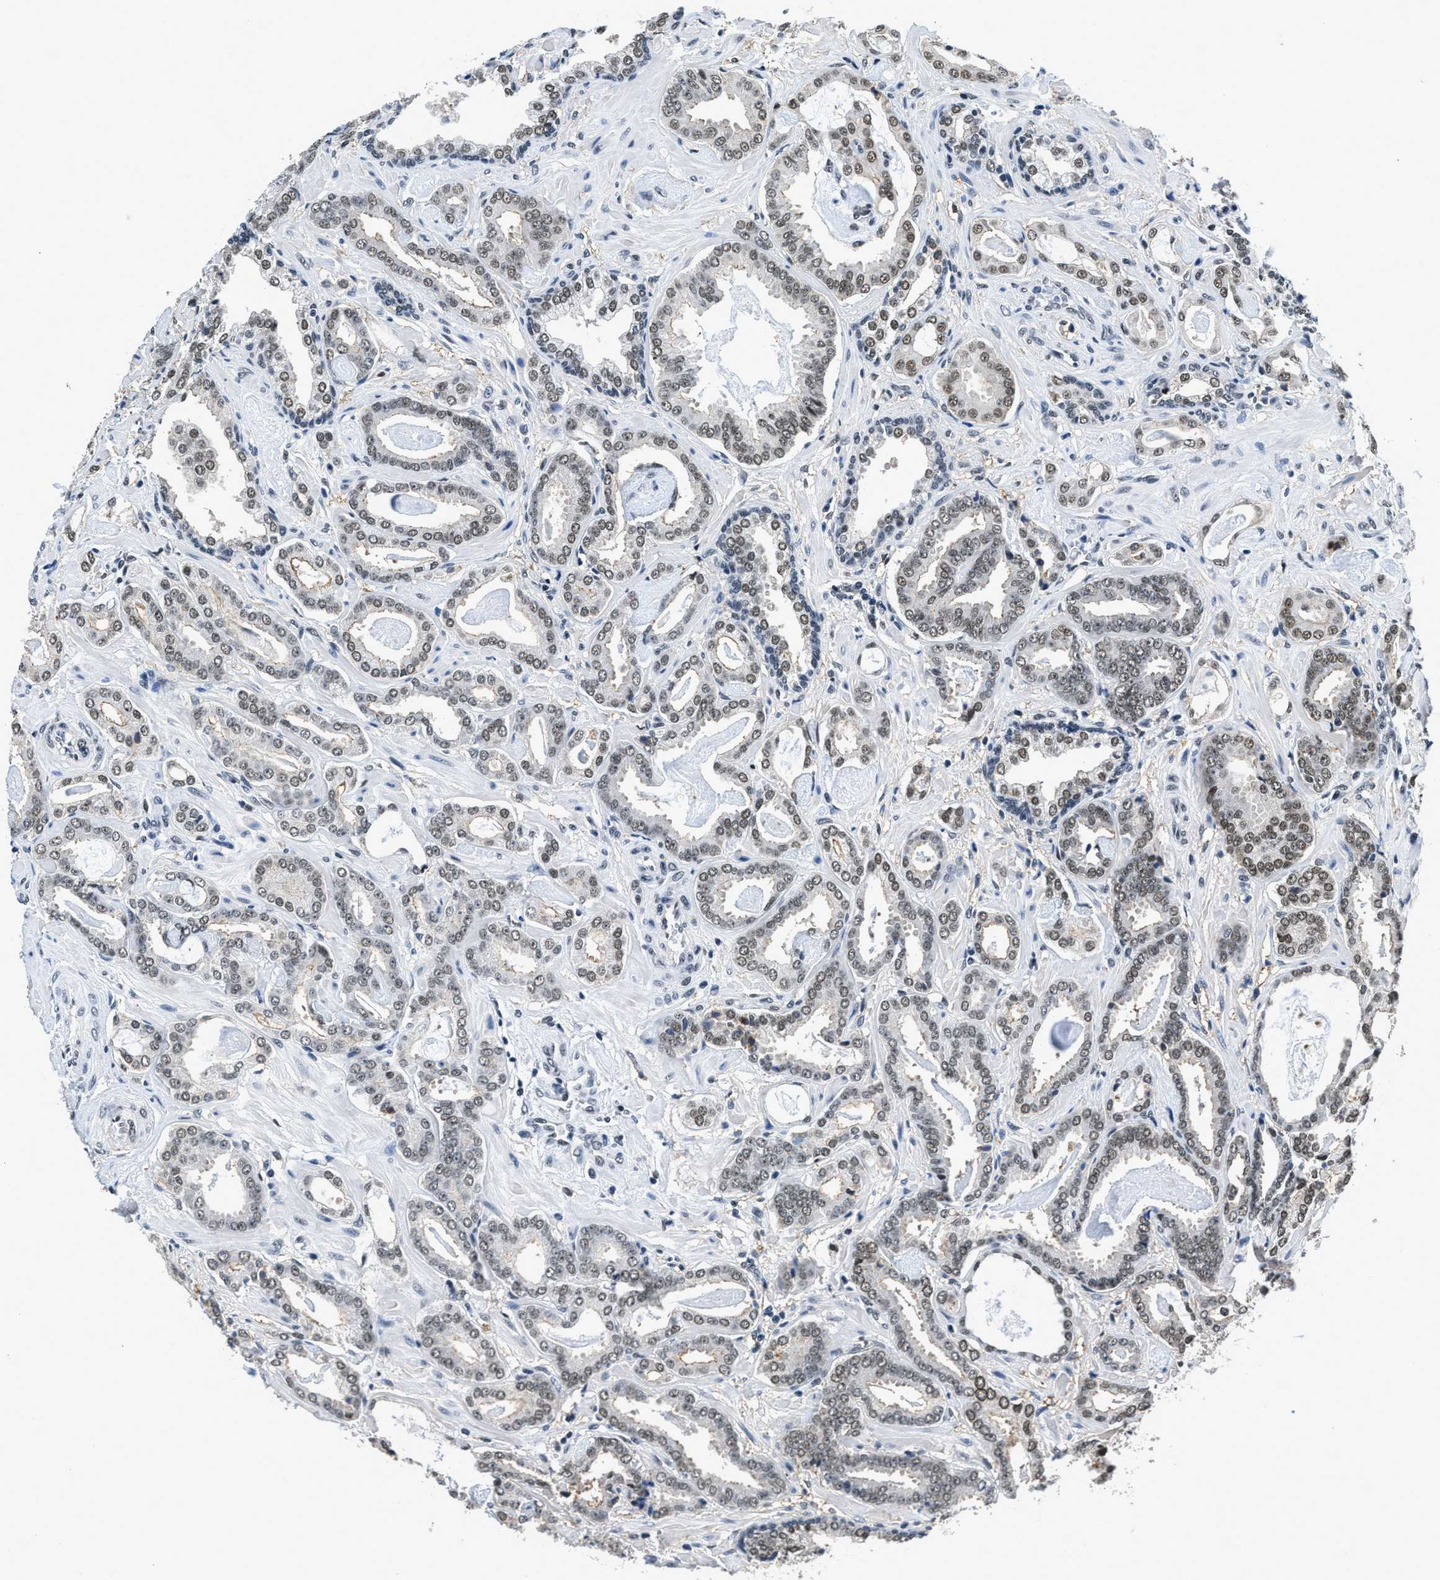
{"staining": {"intensity": "moderate", "quantity": ">75%", "location": "nuclear"}, "tissue": "prostate cancer", "cell_type": "Tumor cells", "image_type": "cancer", "snomed": [{"axis": "morphology", "description": "Adenocarcinoma, Low grade"}, {"axis": "topography", "description": "Prostate"}], "caption": "IHC micrograph of prostate cancer (low-grade adenocarcinoma) stained for a protein (brown), which exhibits medium levels of moderate nuclear expression in about >75% of tumor cells.", "gene": "HNRNPH2", "patient": {"sex": "male", "age": 53}}